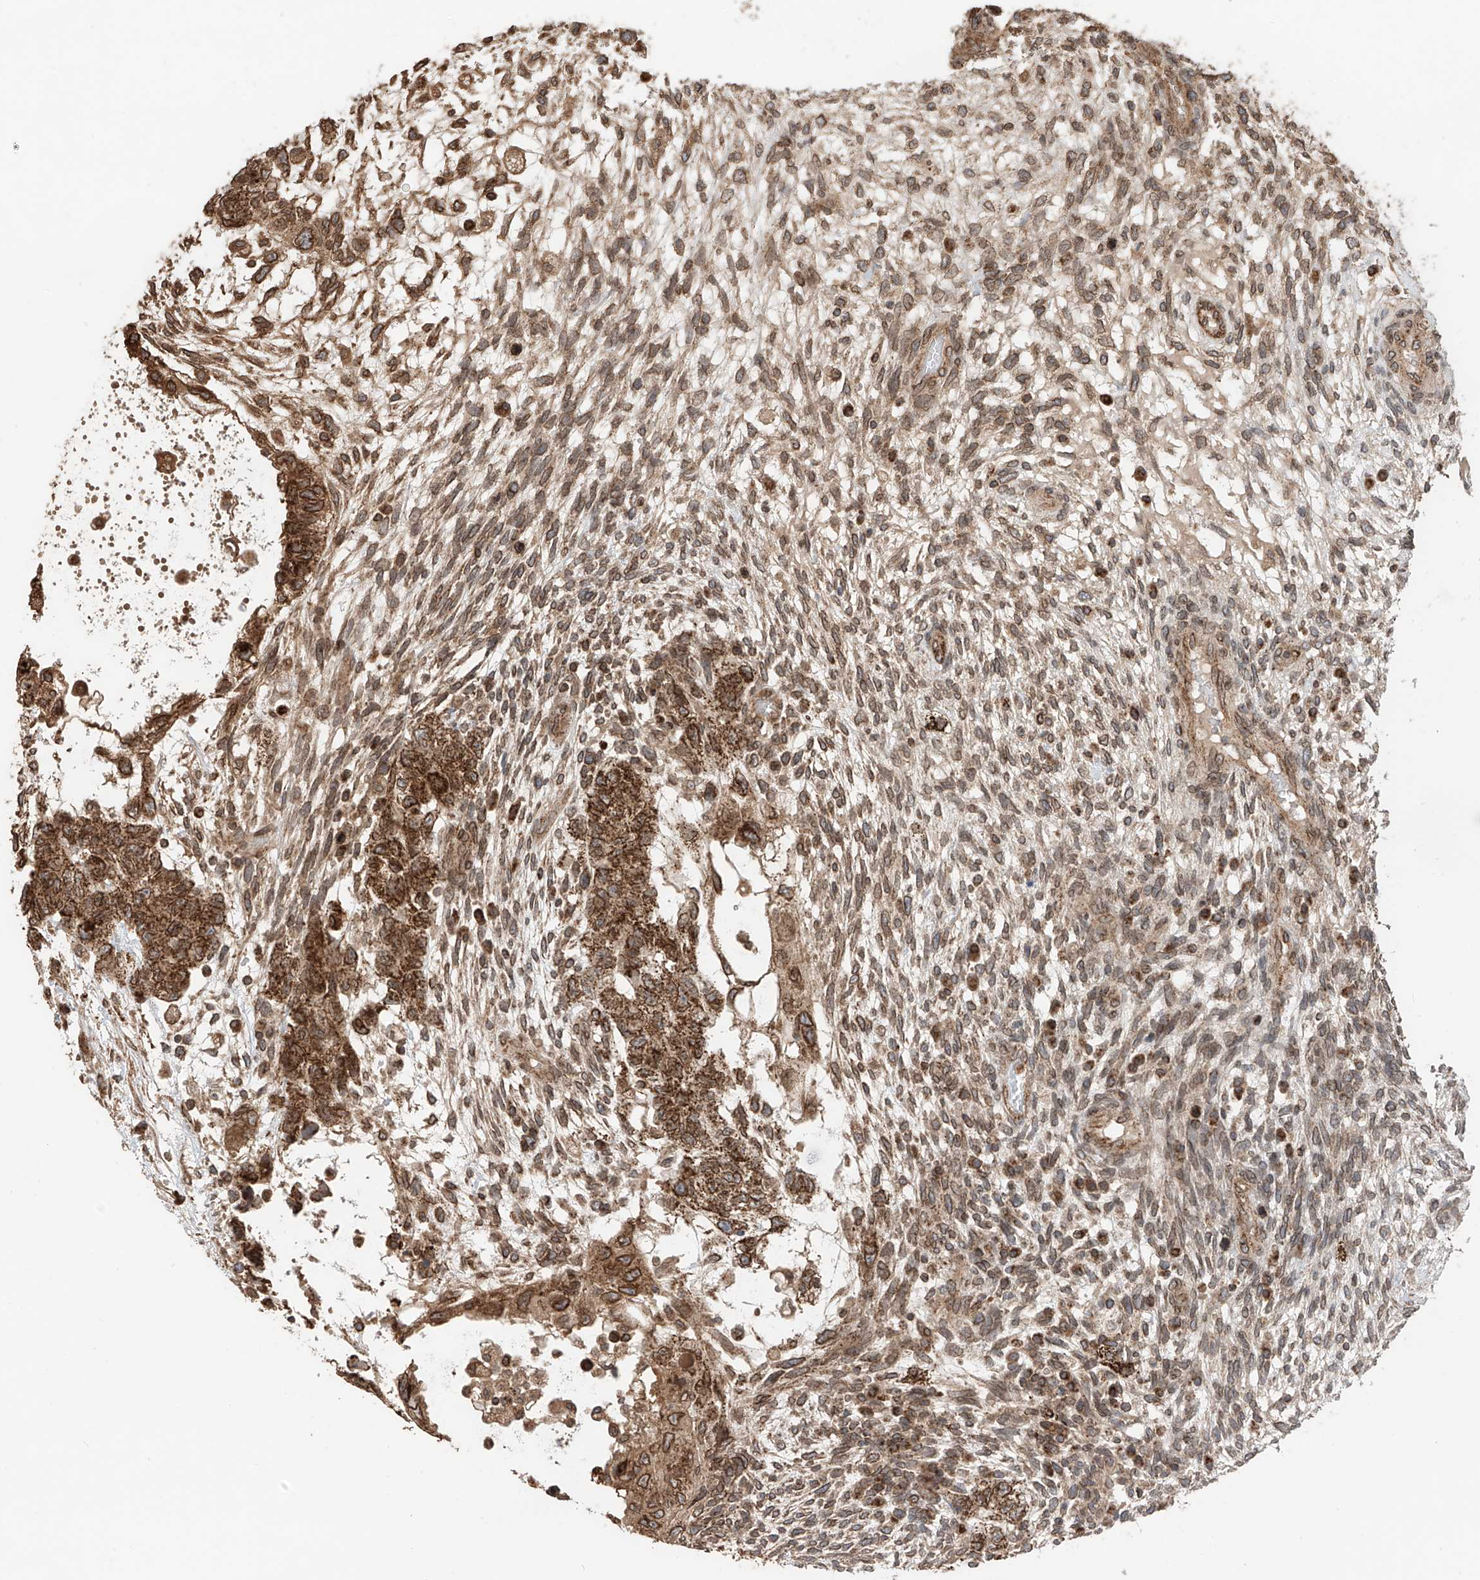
{"staining": {"intensity": "strong", "quantity": ">75%", "location": "cytoplasmic/membranous,nuclear"}, "tissue": "testis cancer", "cell_type": "Tumor cells", "image_type": "cancer", "snomed": [{"axis": "morphology", "description": "Normal tissue, NOS"}, {"axis": "morphology", "description": "Carcinoma, Embryonal, NOS"}, {"axis": "topography", "description": "Testis"}], "caption": "This micrograph displays immunohistochemistry staining of human testis cancer, with high strong cytoplasmic/membranous and nuclear expression in about >75% of tumor cells.", "gene": "AHCTF1", "patient": {"sex": "male", "age": 36}}